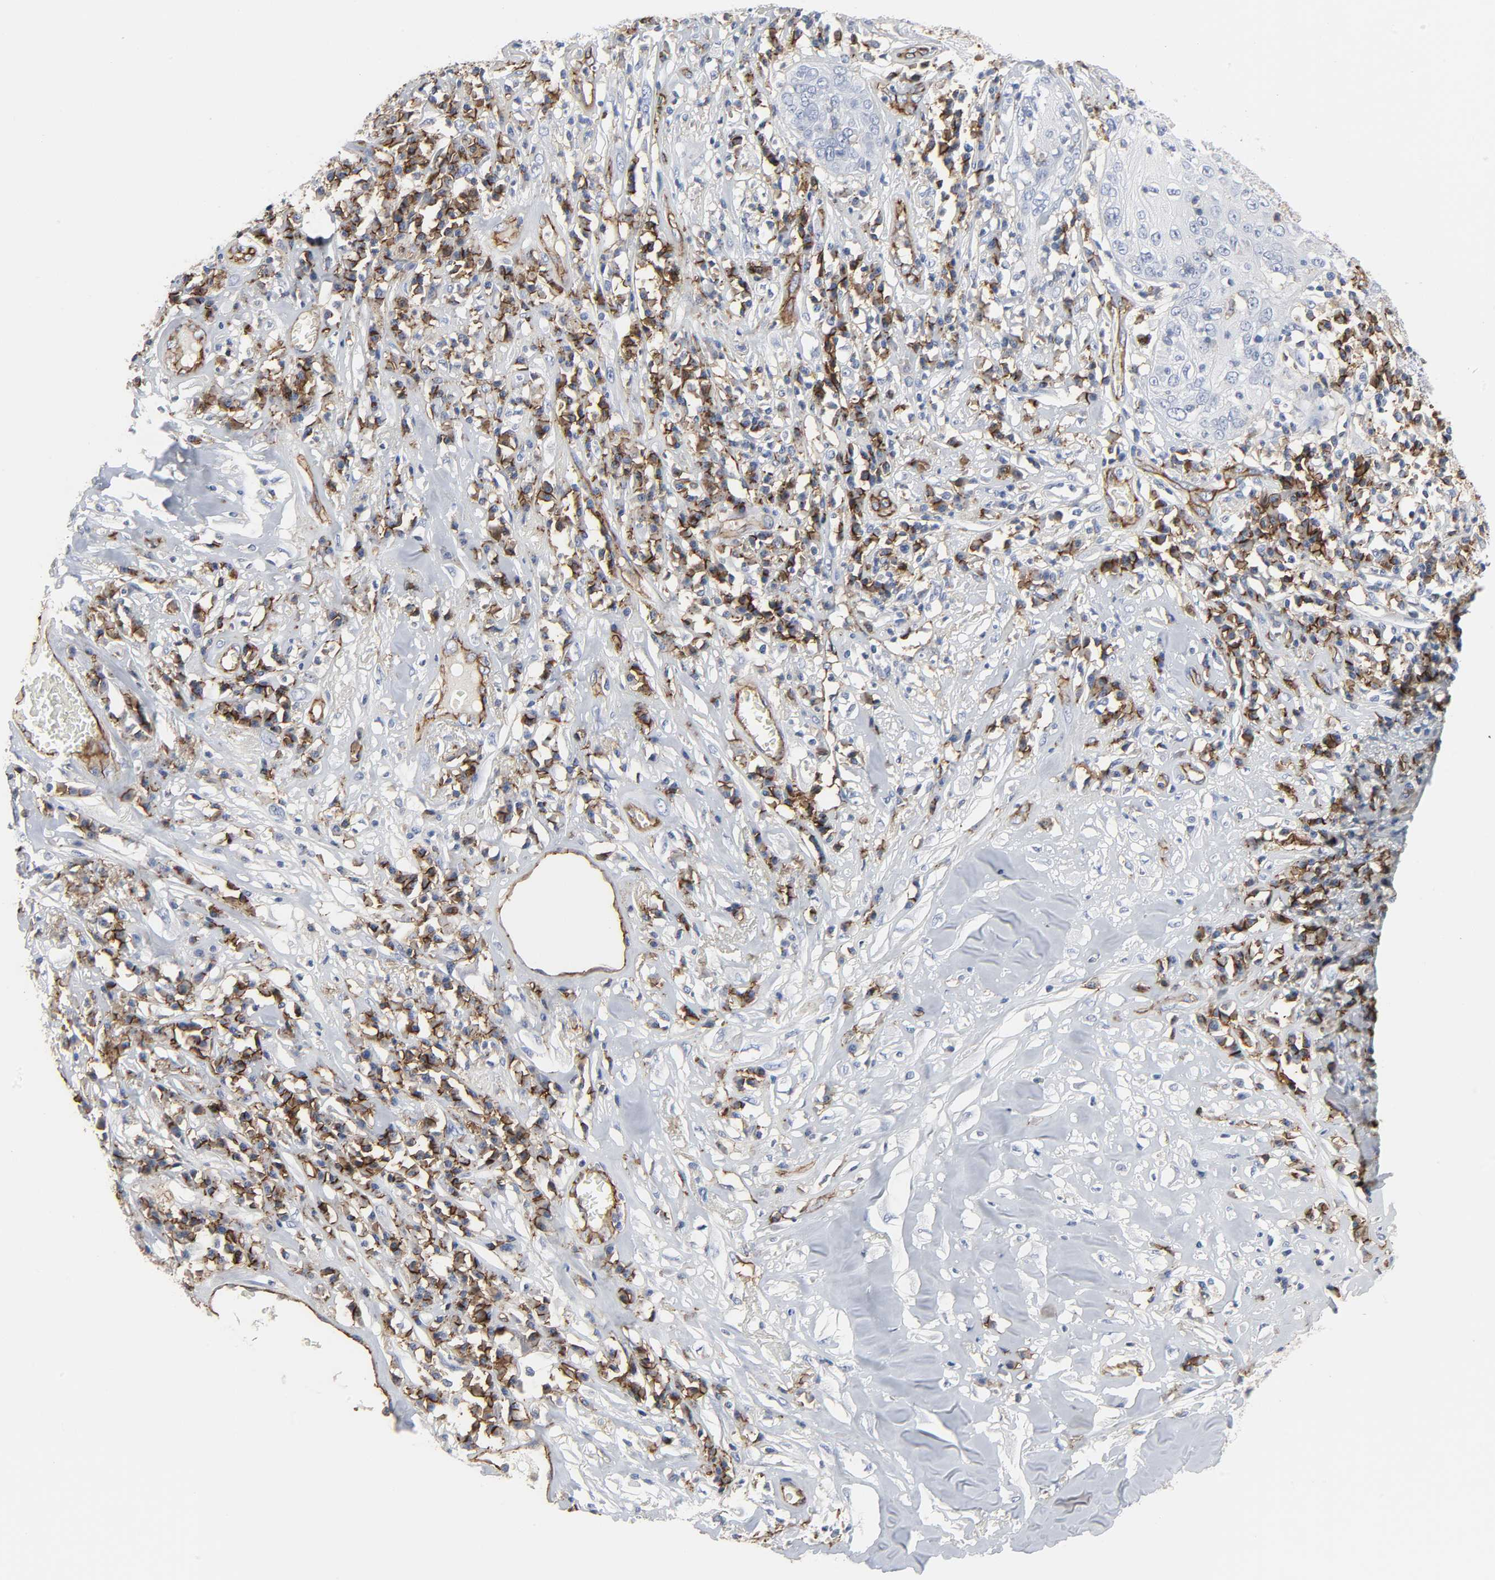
{"staining": {"intensity": "negative", "quantity": "none", "location": "none"}, "tissue": "skin cancer", "cell_type": "Tumor cells", "image_type": "cancer", "snomed": [{"axis": "morphology", "description": "Squamous cell carcinoma, NOS"}, {"axis": "topography", "description": "Skin"}], "caption": "Immunohistochemistry (IHC) of skin cancer exhibits no staining in tumor cells. (DAB (3,3'-diaminobenzidine) immunohistochemistry visualized using brightfield microscopy, high magnification).", "gene": "PECAM1", "patient": {"sex": "male", "age": 65}}